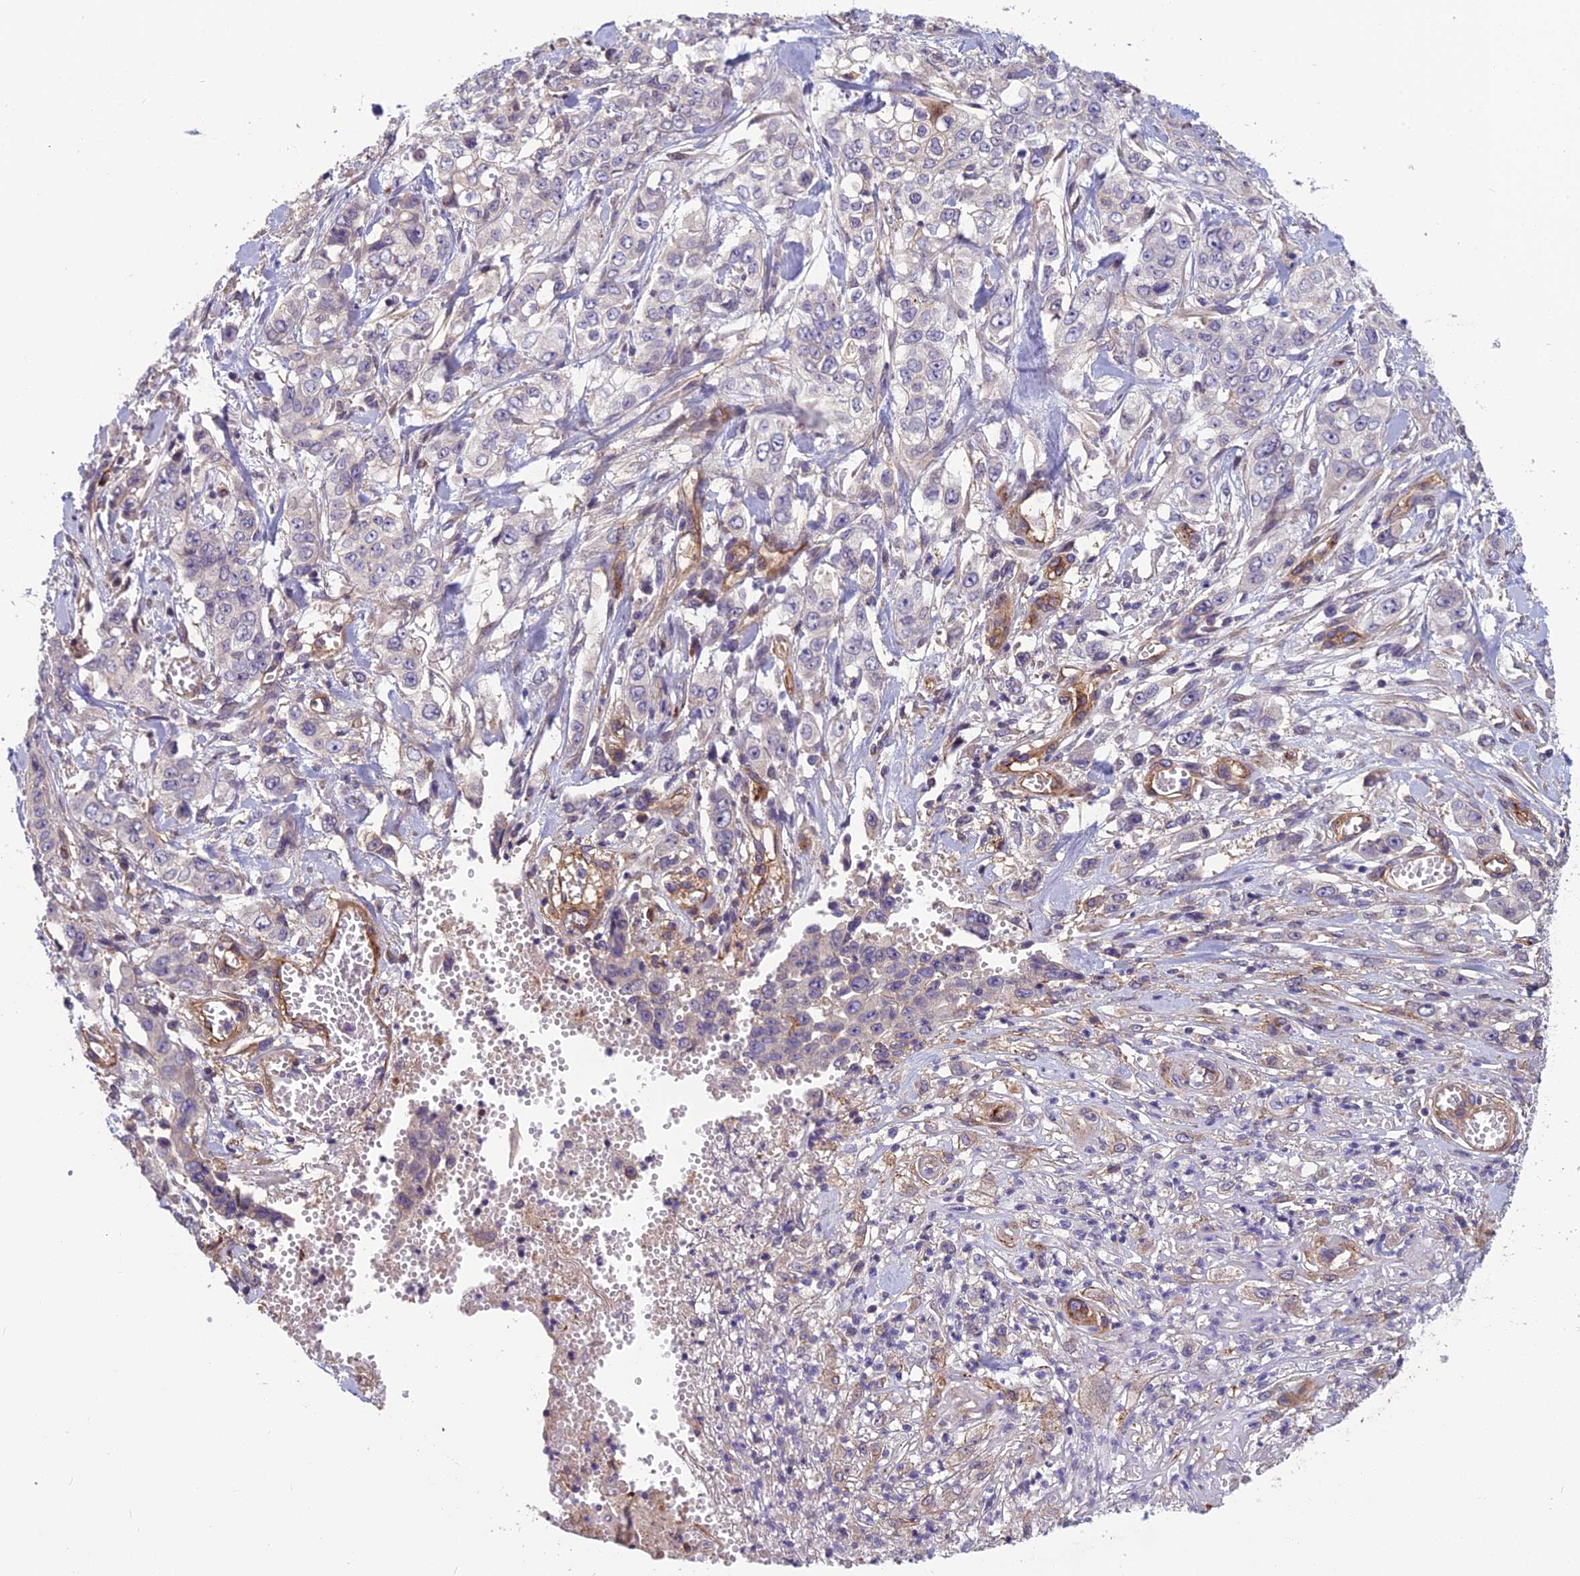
{"staining": {"intensity": "negative", "quantity": "none", "location": "none"}, "tissue": "stomach cancer", "cell_type": "Tumor cells", "image_type": "cancer", "snomed": [{"axis": "morphology", "description": "Adenocarcinoma, NOS"}, {"axis": "topography", "description": "Stomach, upper"}], "caption": "Immunohistochemistry micrograph of neoplastic tissue: human stomach cancer stained with DAB reveals no significant protein positivity in tumor cells. Brightfield microscopy of immunohistochemistry (IHC) stained with DAB (3,3'-diaminobenzidine) (brown) and hematoxylin (blue), captured at high magnification.", "gene": "TSPAN15", "patient": {"sex": "male", "age": 62}}